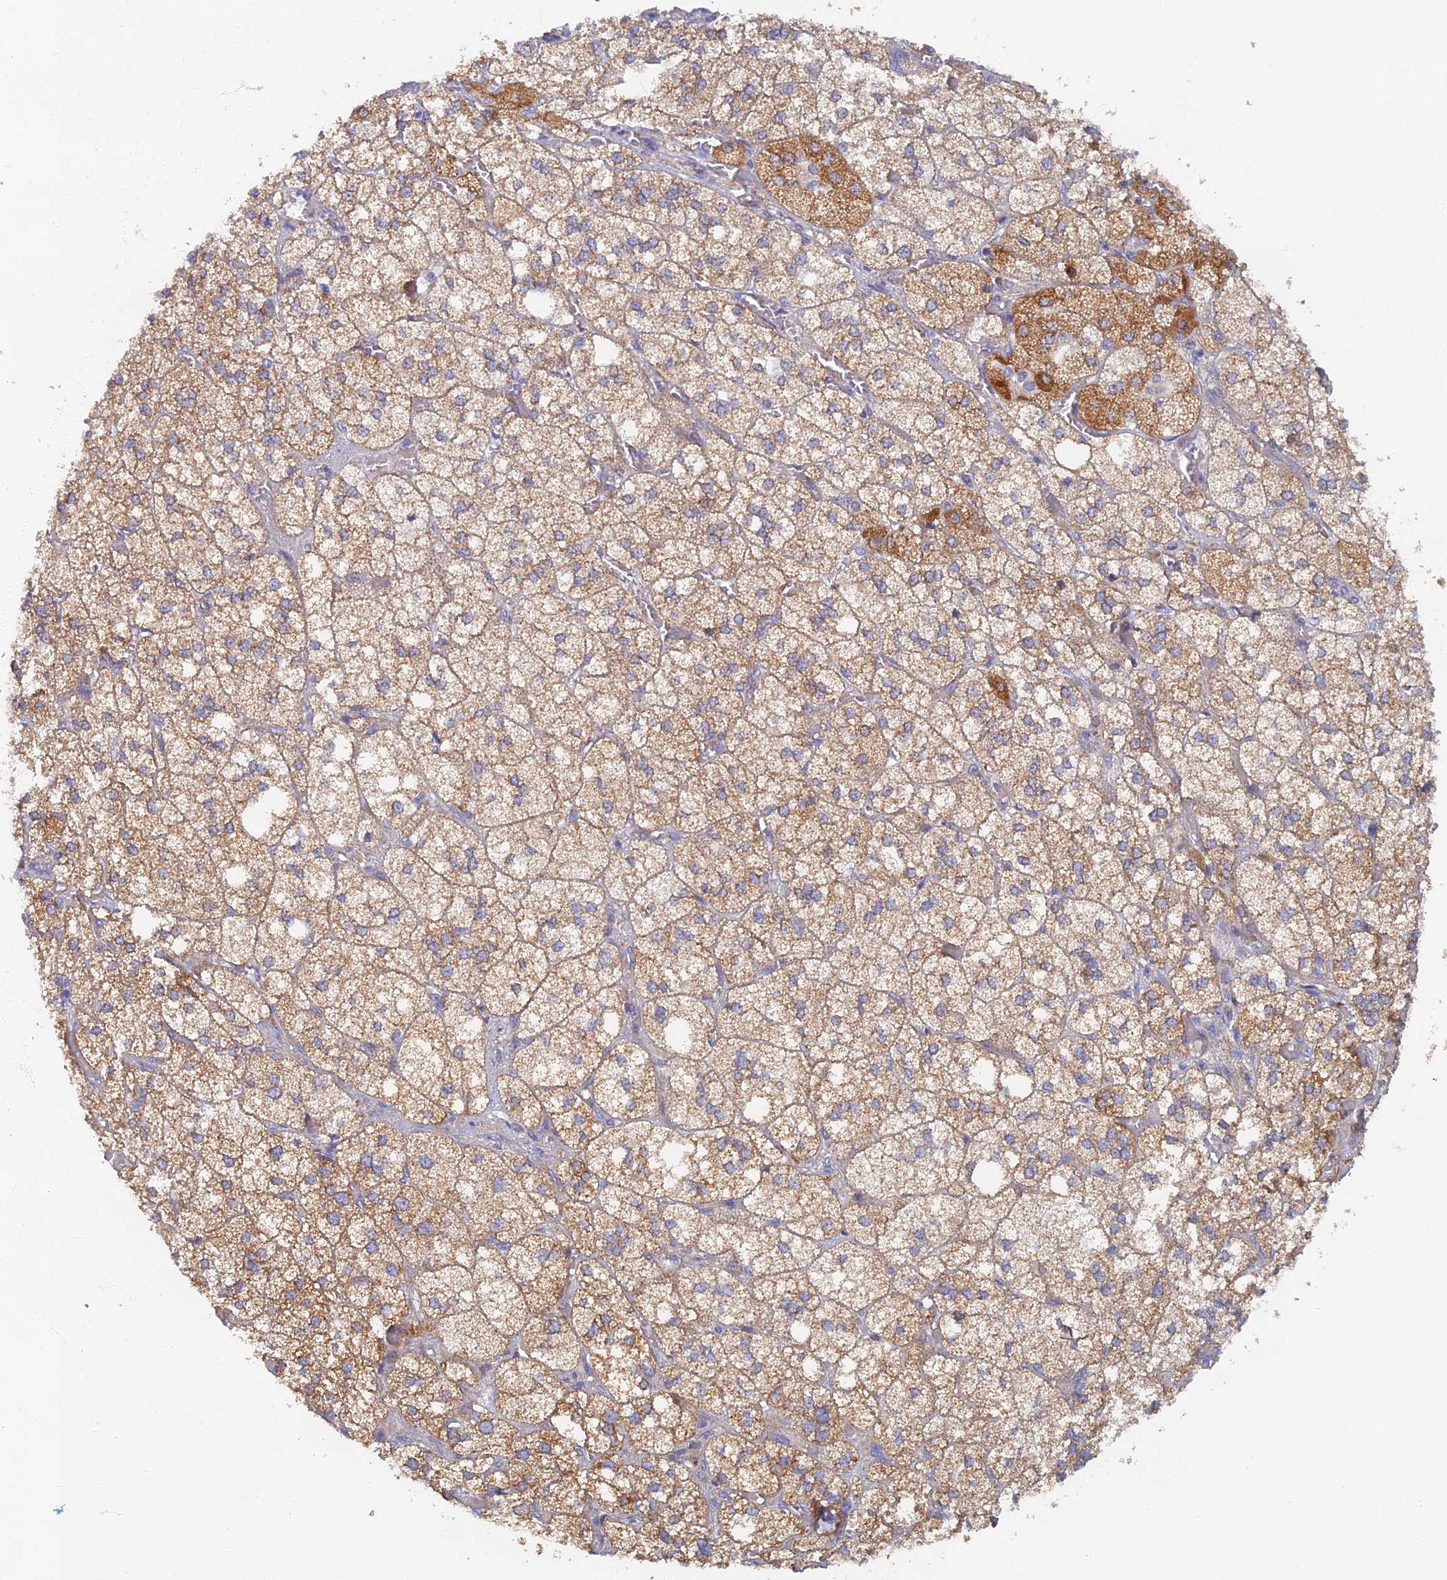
{"staining": {"intensity": "strong", "quantity": "25%-75%", "location": "cytoplasmic/membranous"}, "tissue": "adrenal gland", "cell_type": "Glandular cells", "image_type": "normal", "snomed": [{"axis": "morphology", "description": "Normal tissue, NOS"}, {"axis": "topography", "description": "Adrenal gland"}], "caption": "Brown immunohistochemical staining in unremarkable adrenal gland demonstrates strong cytoplasmic/membranous staining in about 25%-75% of glandular cells.", "gene": "TMEM44", "patient": {"sex": "male", "age": 61}}